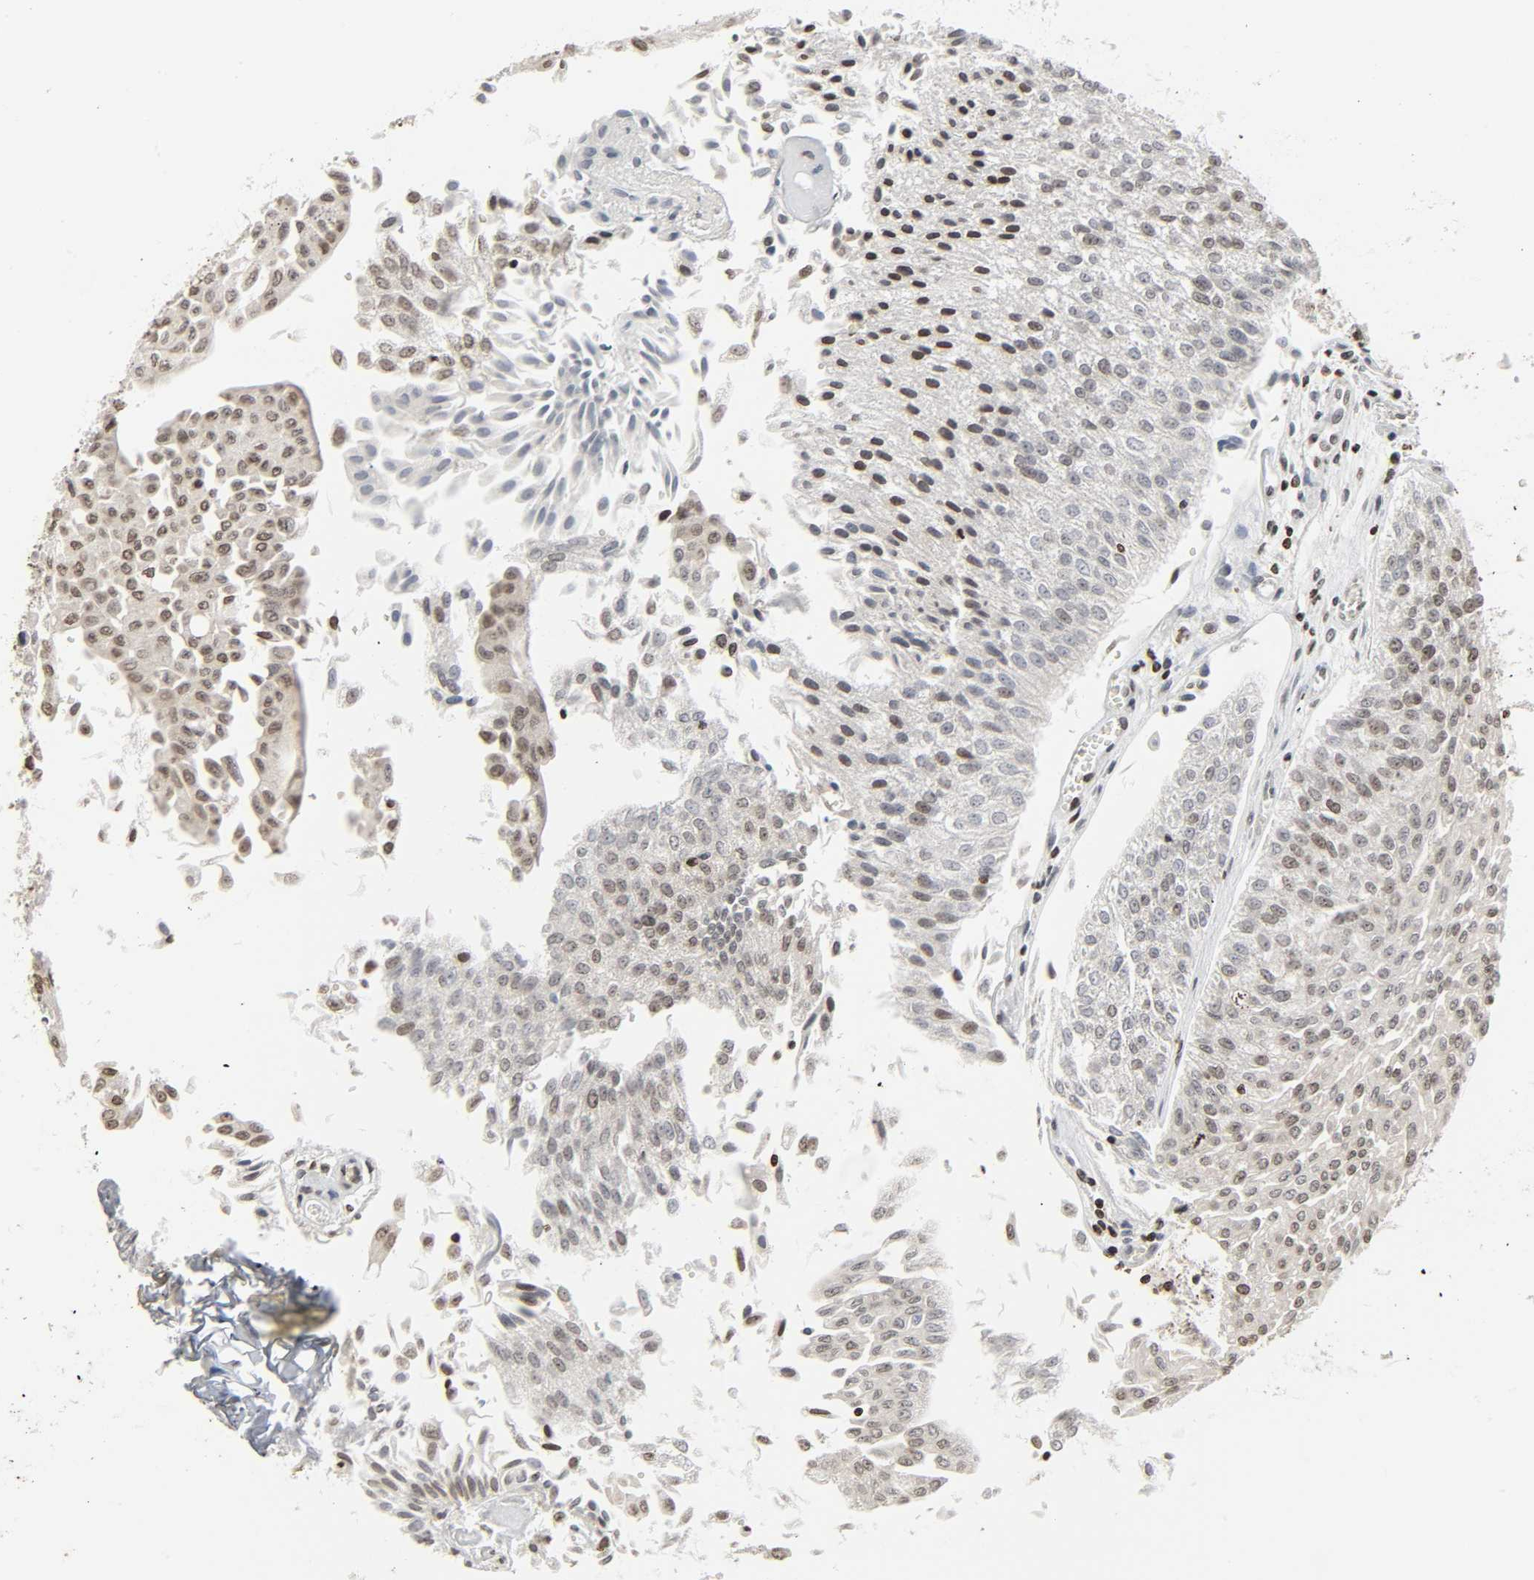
{"staining": {"intensity": "weak", "quantity": ">75%", "location": "nuclear"}, "tissue": "urothelial cancer", "cell_type": "Tumor cells", "image_type": "cancer", "snomed": [{"axis": "morphology", "description": "Urothelial carcinoma, Low grade"}, {"axis": "topography", "description": "Urinary bladder"}], "caption": "Protein expression by immunohistochemistry shows weak nuclear expression in about >75% of tumor cells in urothelial cancer.", "gene": "ELAVL1", "patient": {"sex": "male", "age": 86}}